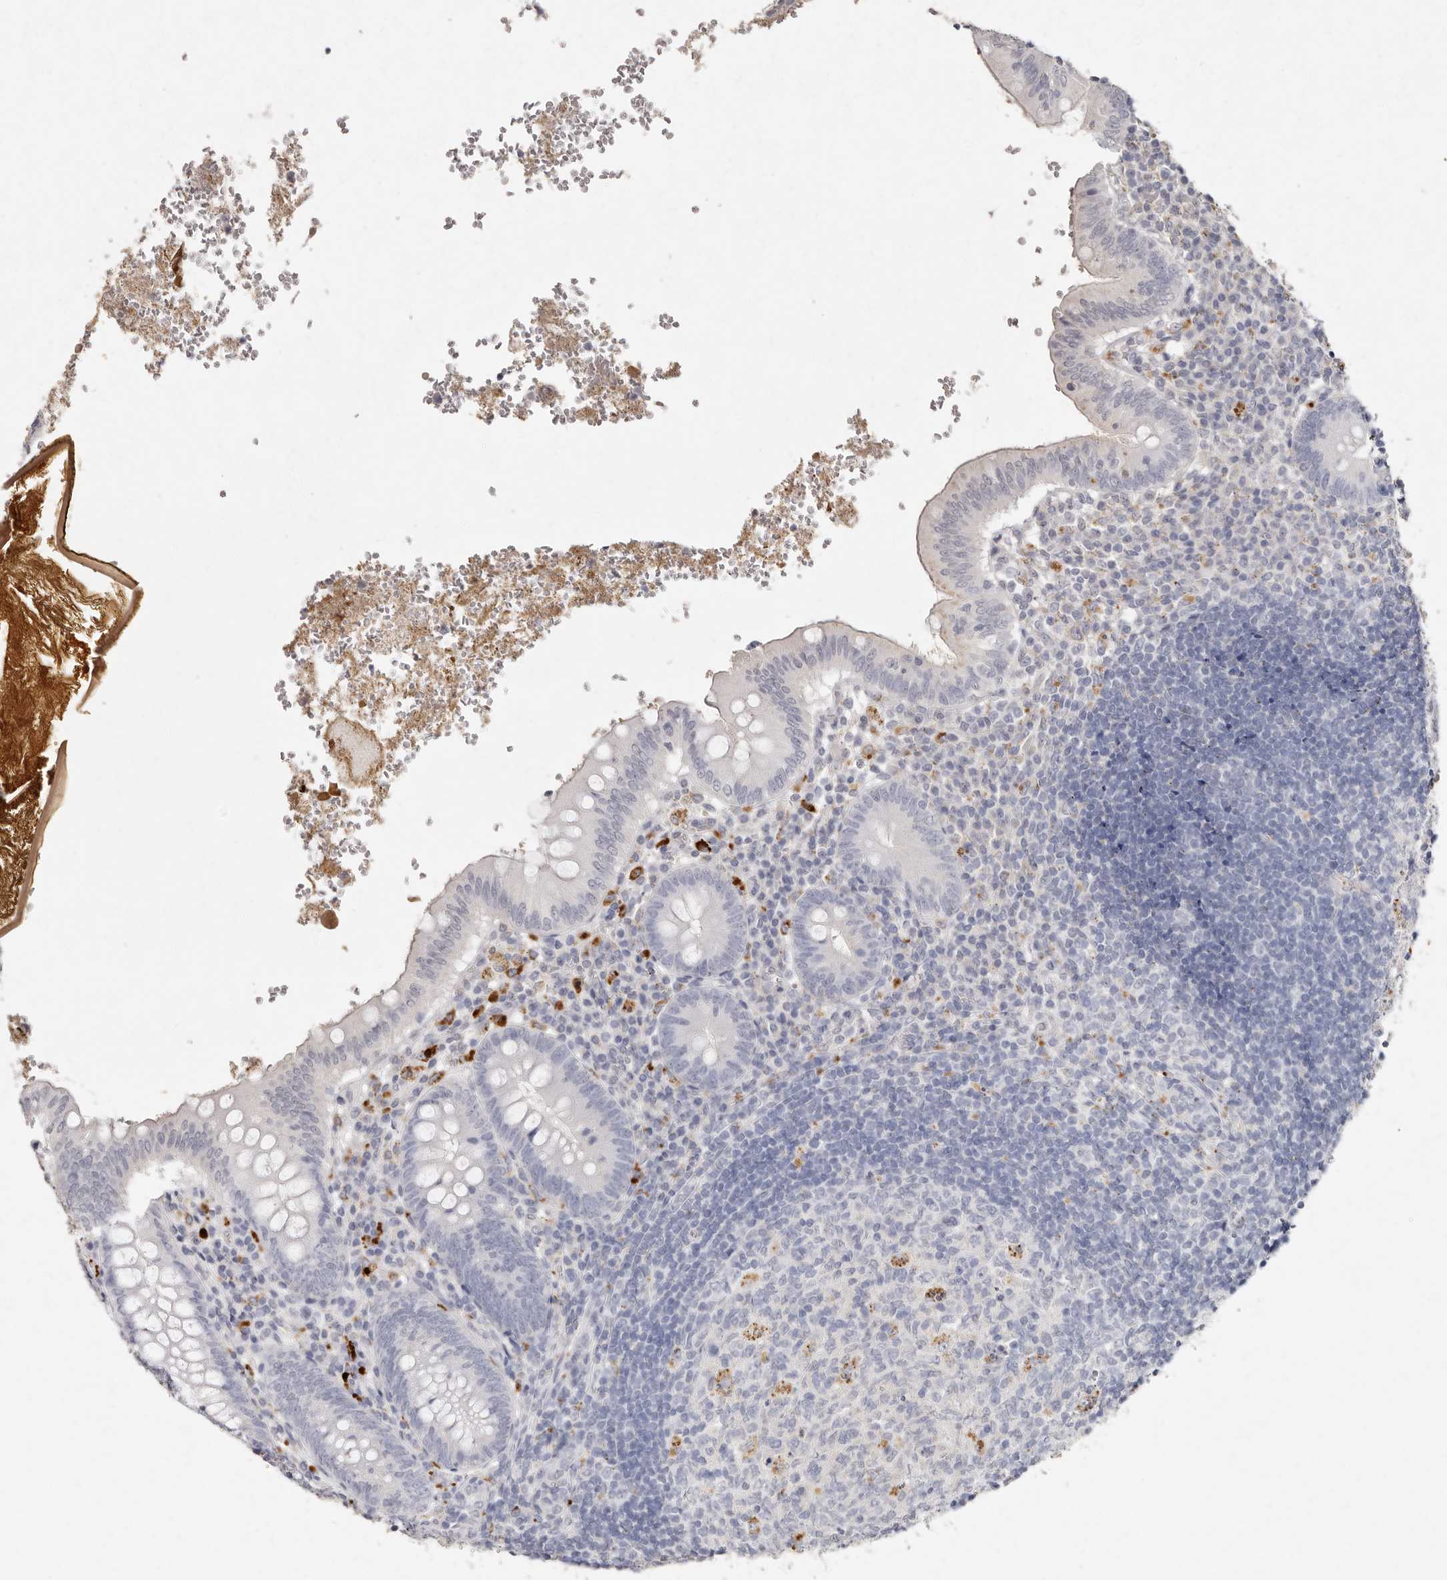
{"staining": {"intensity": "negative", "quantity": "none", "location": "none"}, "tissue": "appendix", "cell_type": "Glandular cells", "image_type": "normal", "snomed": [{"axis": "morphology", "description": "Normal tissue, NOS"}, {"axis": "topography", "description": "Appendix"}], "caption": "Micrograph shows no protein positivity in glandular cells of benign appendix. (DAB (3,3'-diaminobenzidine) IHC visualized using brightfield microscopy, high magnification).", "gene": "FAM185A", "patient": {"sex": "male", "age": 8}}